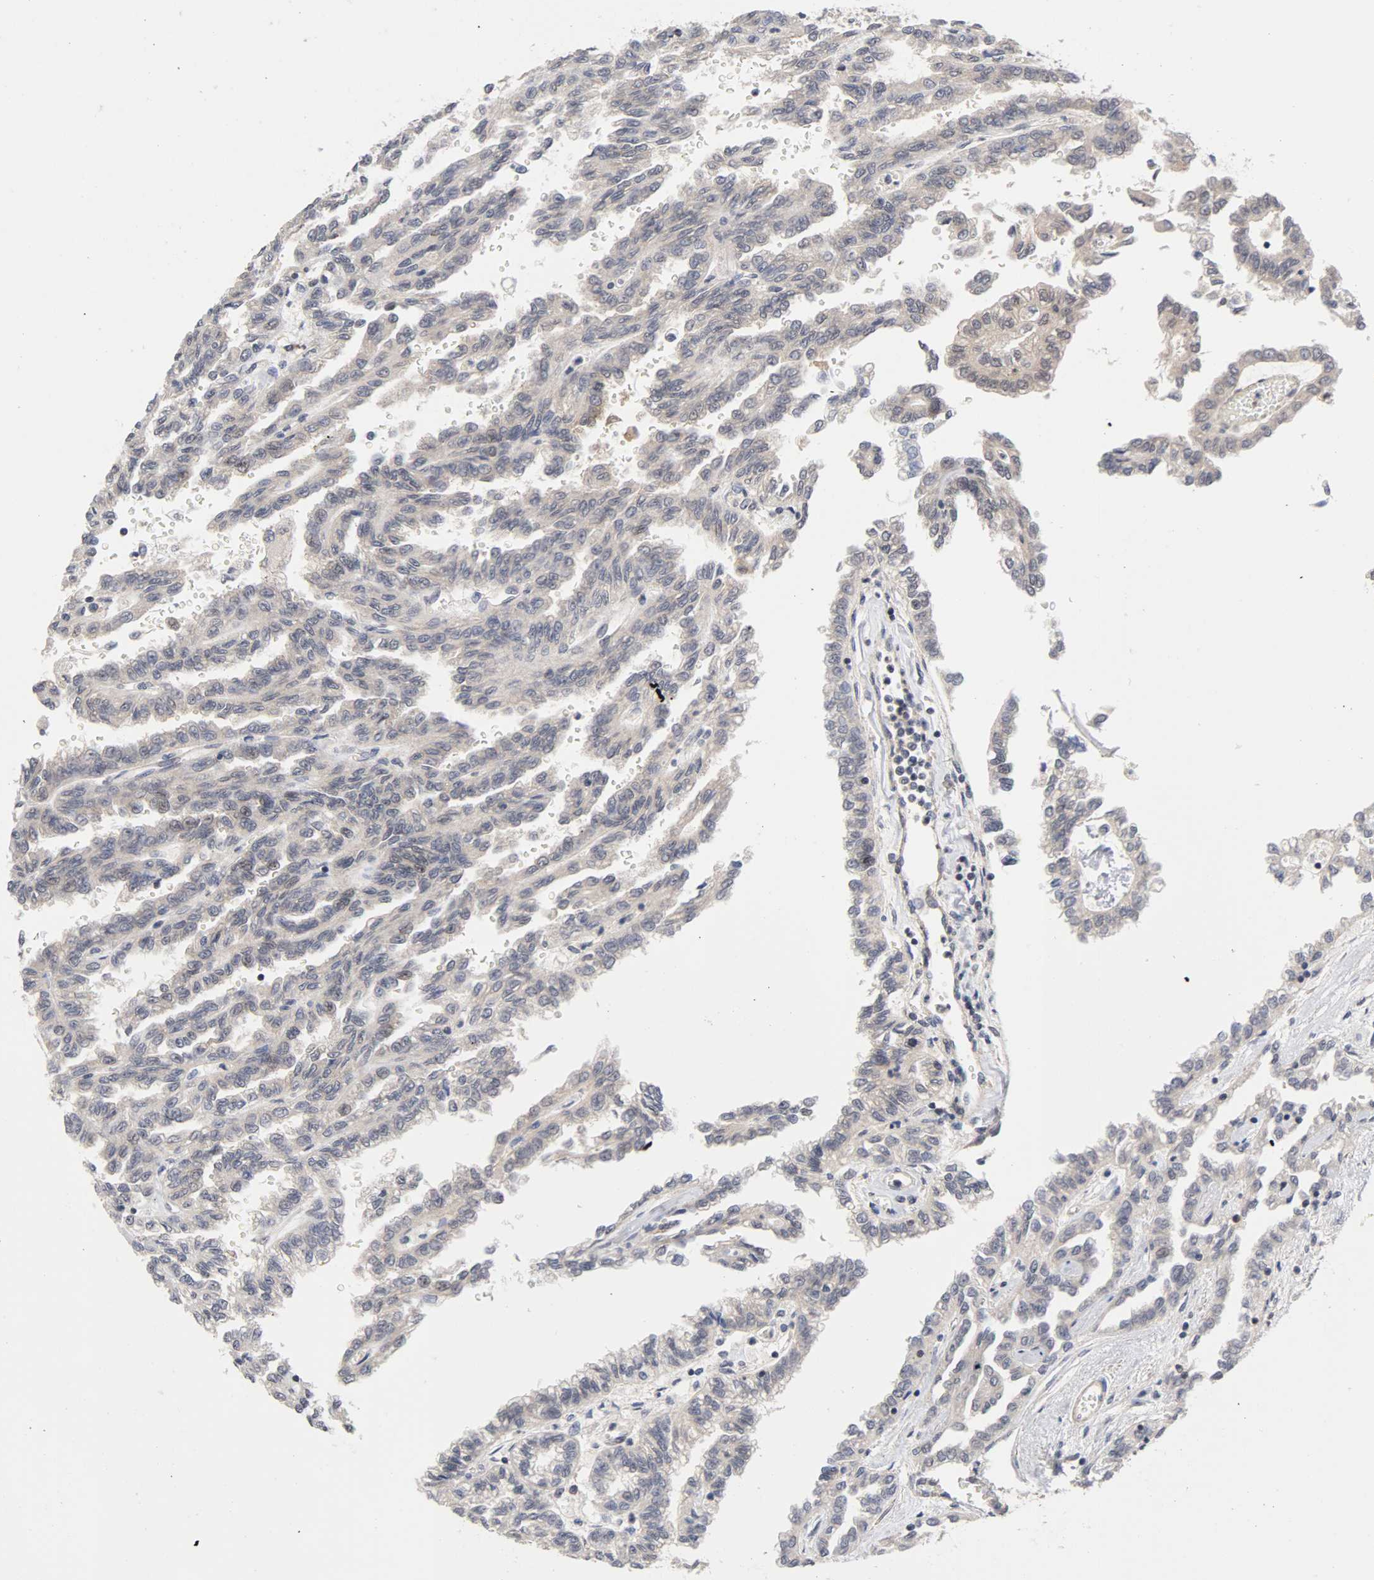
{"staining": {"intensity": "negative", "quantity": "none", "location": "none"}, "tissue": "renal cancer", "cell_type": "Tumor cells", "image_type": "cancer", "snomed": [{"axis": "morphology", "description": "Inflammation, NOS"}, {"axis": "morphology", "description": "Adenocarcinoma, NOS"}, {"axis": "topography", "description": "Kidney"}], "caption": "The photomicrograph shows no significant expression in tumor cells of renal adenocarcinoma. (DAB immunohistochemistry visualized using brightfield microscopy, high magnification).", "gene": "UBE2M", "patient": {"sex": "male", "age": 68}}